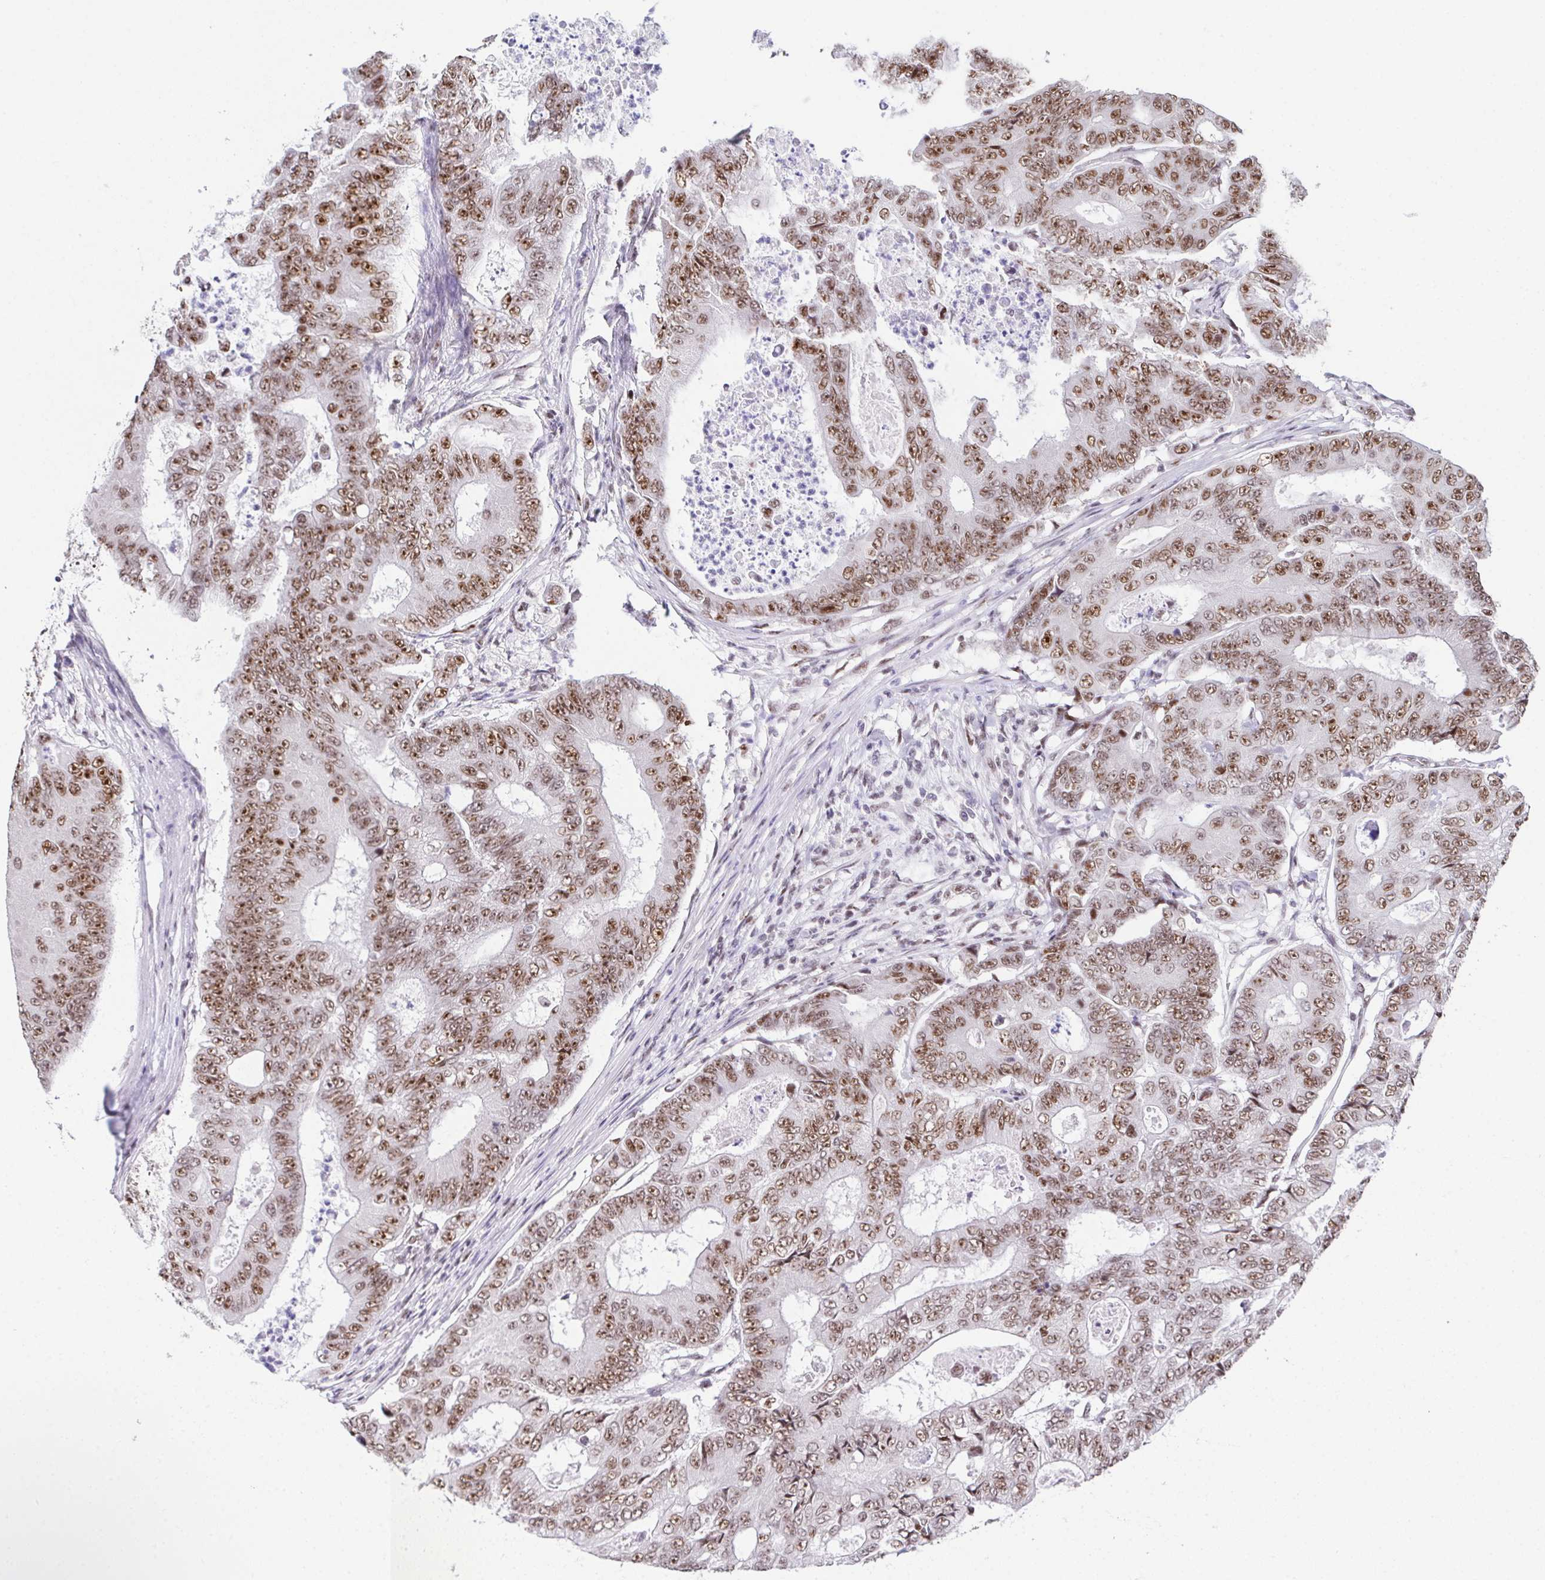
{"staining": {"intensity": "moderate", "quantity": ">75%", "location": "nuclear"}, "tissue": "colorectal cancer", "cell_type": "Tumor cells", "image_type": "cancer", "snomed": [{"axis": "morphology", "description": "Adenocarcinoma, NOS"}, {"axis": "topography", "description": "Colon"}], "caption": "Immunohistochemical staining of human colorectal cancer exhibits moderate nuclear protein expression in approximately >75% of tumor cells. Ihc stains the protein in brown and the nuclei are stained blue.", "gene": "ZNF800", "patient": {"sex": "female", "age": 48}}